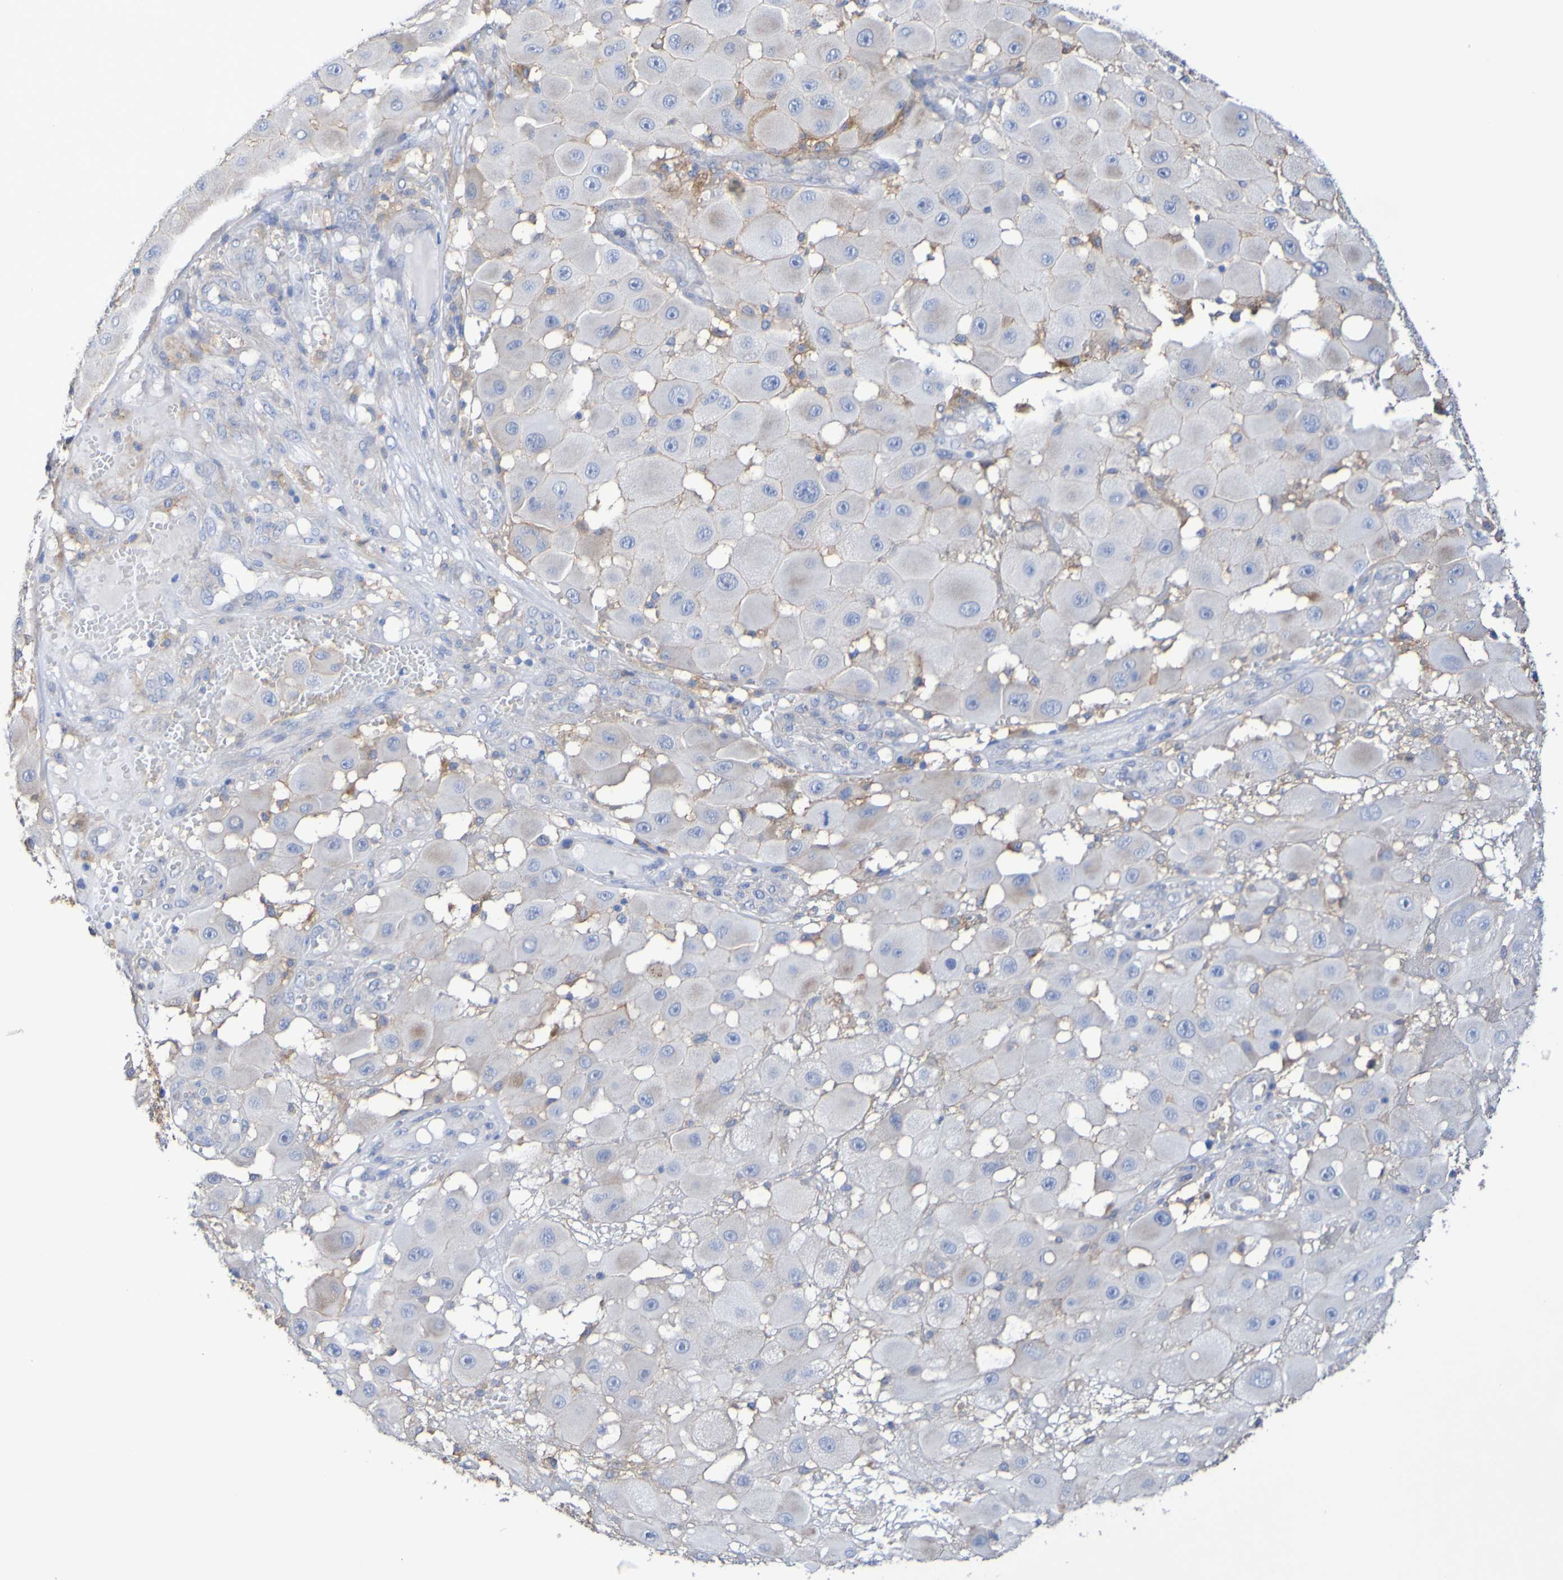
{"staining": {"intensity": "negative", "quantity": "none", "location": "none"}, "tissue": "melanoma", "cell_type": "Tumor cells", "image_type": "cancer", "snomed": [{"axis": "morphology", "description": "Malignant melanoma, NOS"}, {"axis": "topography", "description": "Skin"}], "caption": "Human malignant melanoma stained for a protein using IHC exhibits no positivity in tumor cells.", "gene": "SLC3A2", "patient": {"sex": "female", "age": 81}}